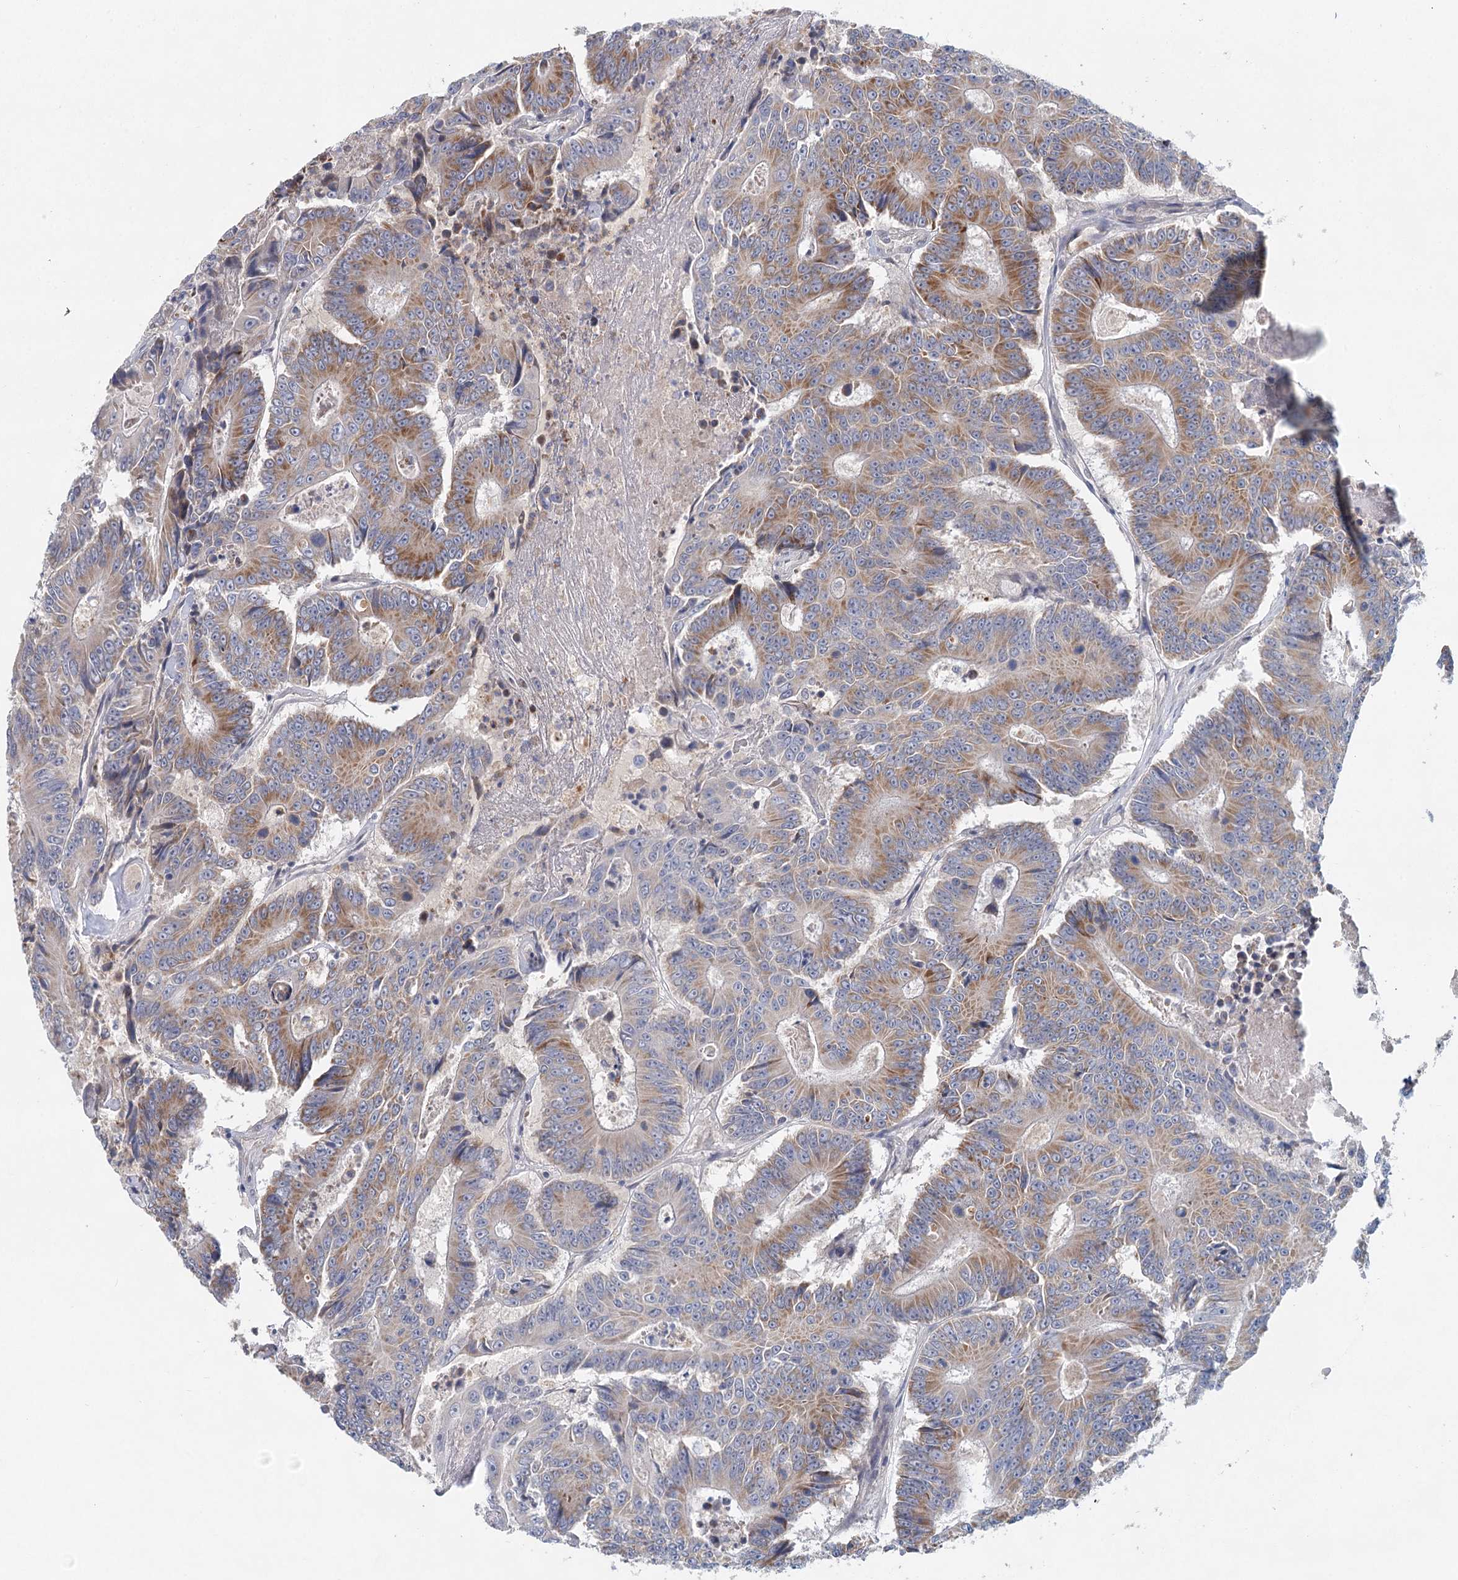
{"staining": {"intensity": "moderate", "quantity": ">75%", "location": "cytoplasmic/membranous"}, "tissue": "colorectal cancer", "cell_type": "Tumor cells", "image_type": "cancer", "snomed": [{"axis": "morphology", "description": "Adenocarcinoma, NOS"}, {"axis": "topography", "description": "Colon"}], "caption": "Approximately >75% of tumor cells in human colorectal cancer (adenocarcinoma) exhibit moderate cytoplasmic/membranous protein expression as visualized by brown immunohistochemical staining.", "gene": "BLTP1", "patient": {"sex": "male", "age": 83}}